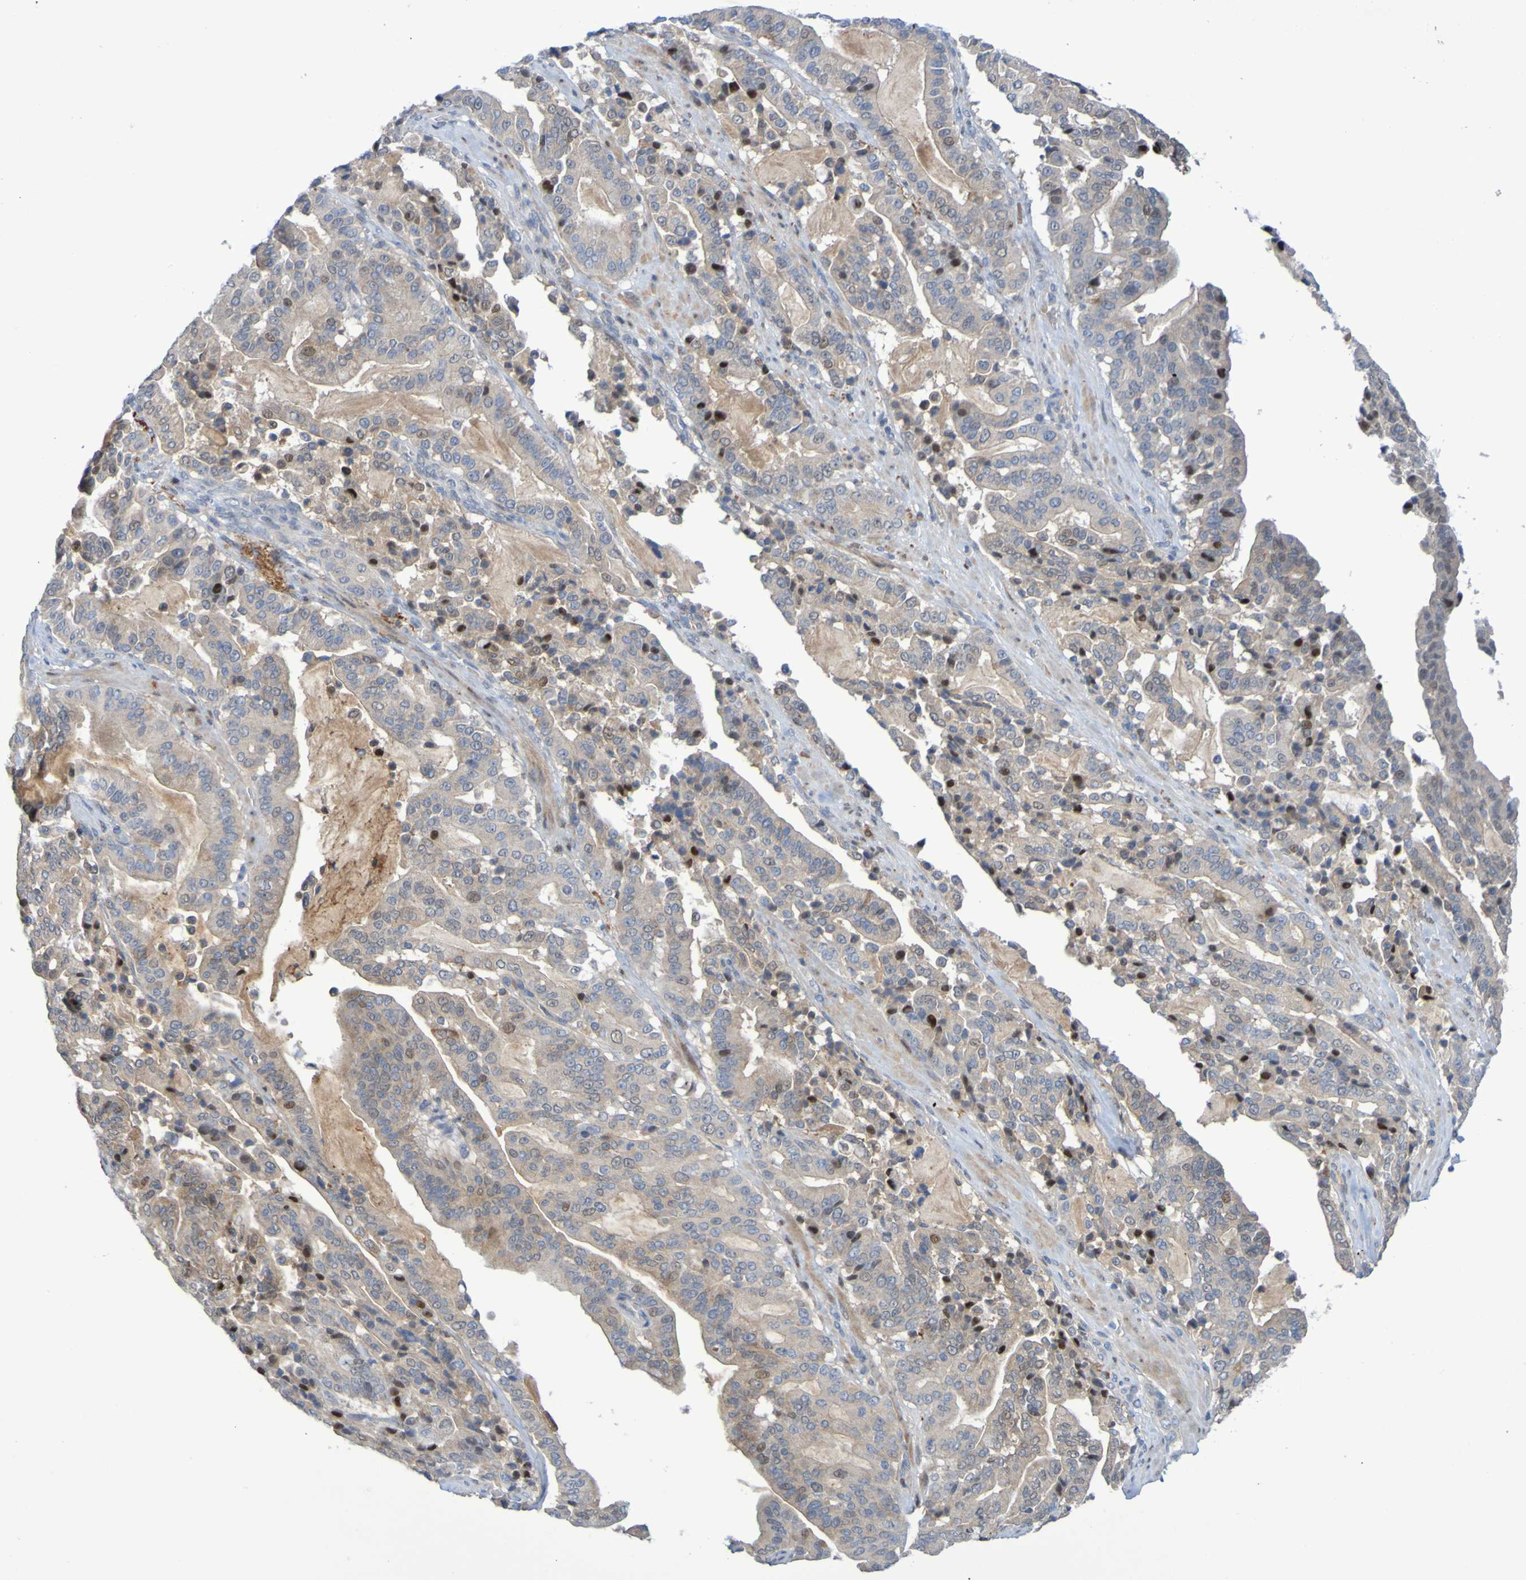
{"staining": {"intensity": "weak", "quantity": "25%-75%", "location": "cytoplasmic/membranous,nuclear"}, "tissue": "pancreatic cancer", "cell_type": "Tumor cells", "image_type": "cancer", "snomed": [{"axis": "morphology", "description": "Adenocarcinoma, NOS"}, {"axis": "topography", "description": "Pancreas"}], "caption": "Immunohistochemical staining of adenocarcinoma (pancreatic) reveals weak cytoplasmic/membranous and nuclear protein staining in approximately 25%-75% of tumor cells. (DAB IHC with brightfield microscopy, high magnification).", "gene": "FBP2", "patient": {"sex": "male", "age": 63}}